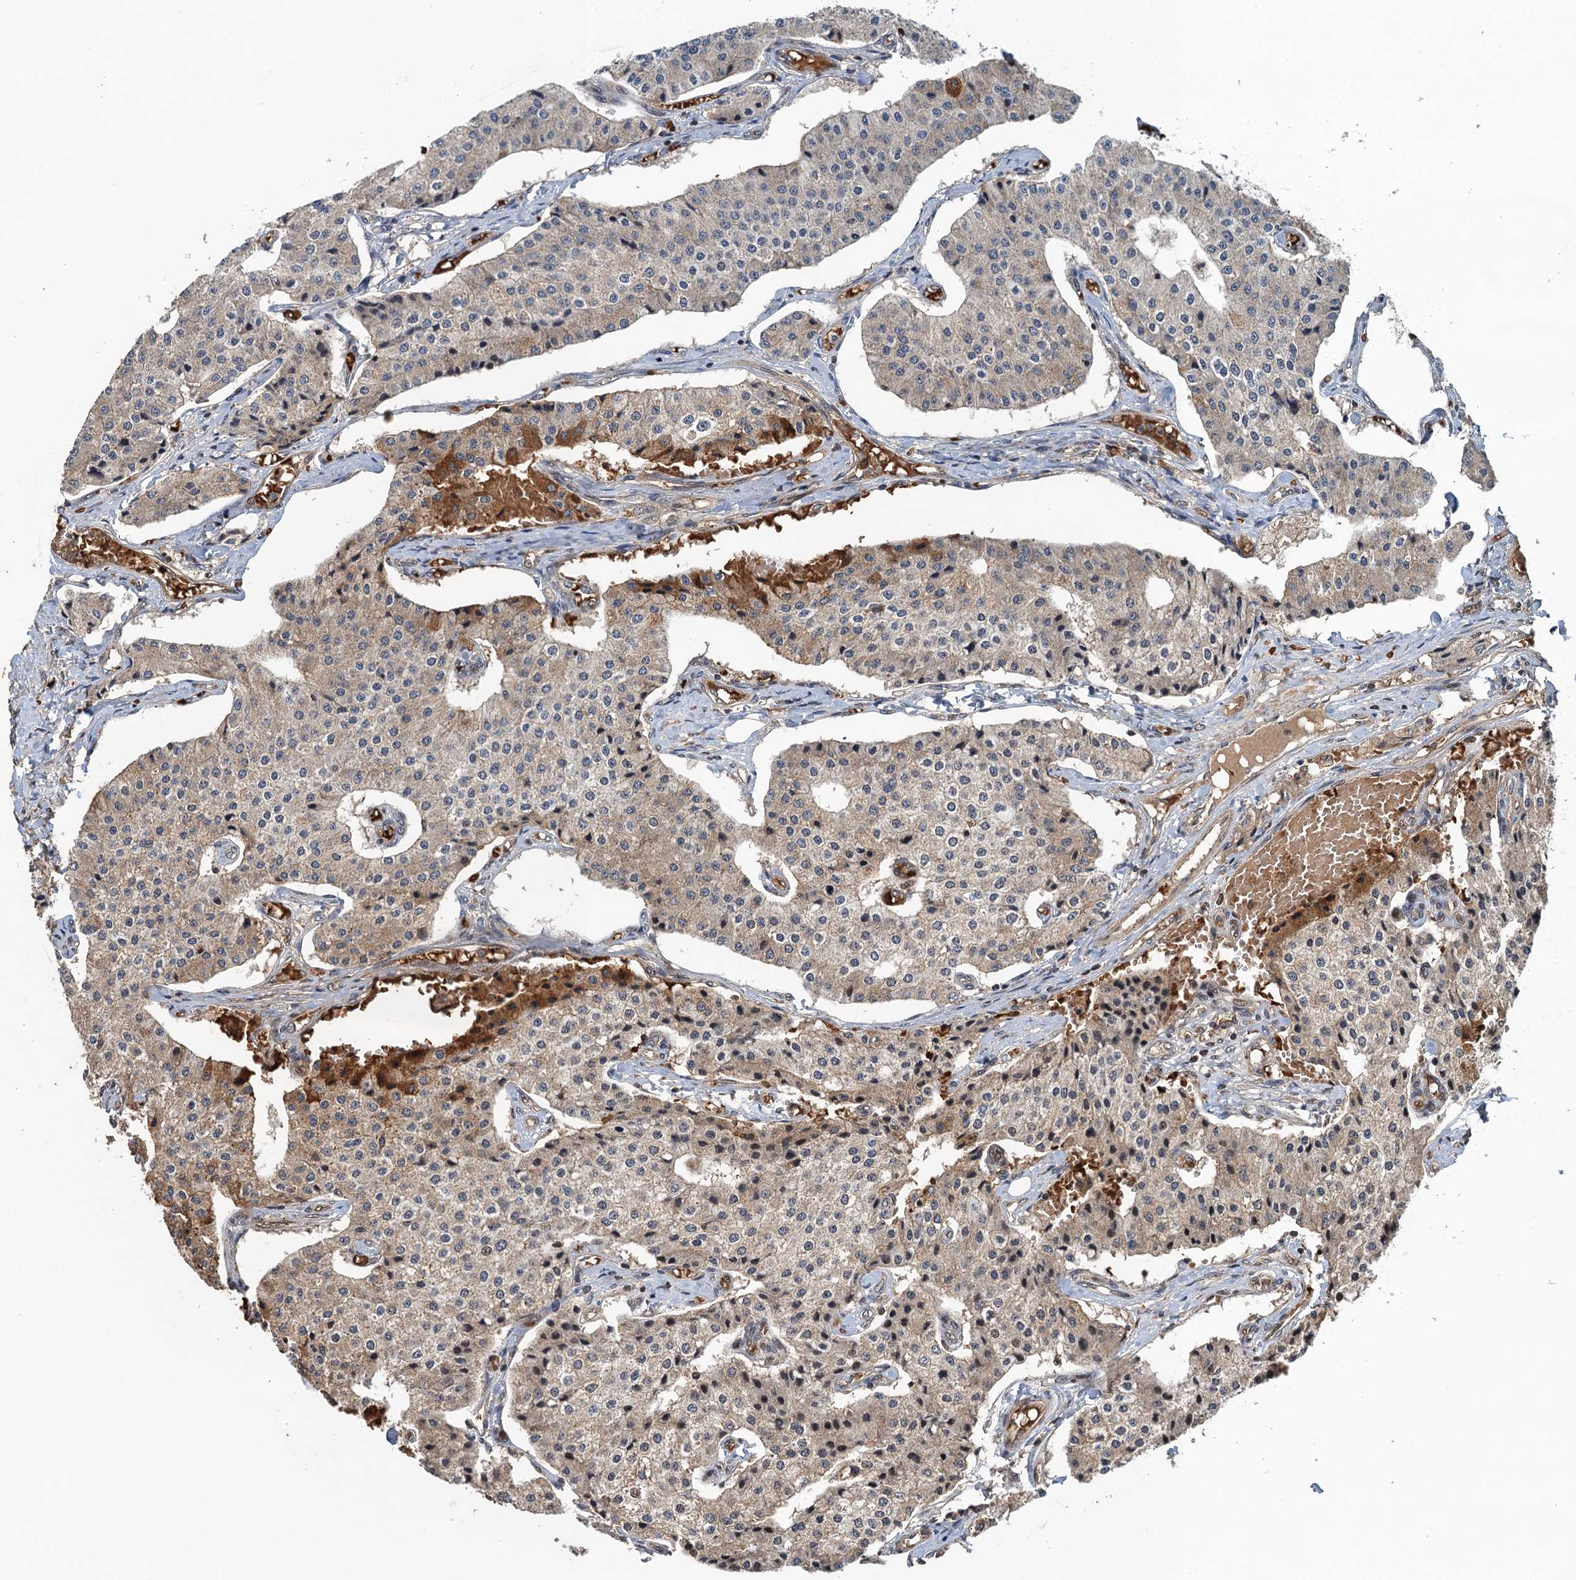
{"staining": {"intensity": "moderate", "quantity": "<25%", "location": "cytoplasmic/membranous"}, "tissue": "carcinoid", "cell_type": "Tumor cells", "image_type": "cancer", "snomed": [{"axis": "morphology", "description": "Carcinoid, malignant, NOS"}, {"axis": "topography", "description": "Colon"}], "caption": "Moderate cytoplasmic/membranous protein expression is appreciated in approximately <25% of tumor cells in carcinoid.", "gene": "SNX32", "patient": {"sex": "female", "age": 52}}